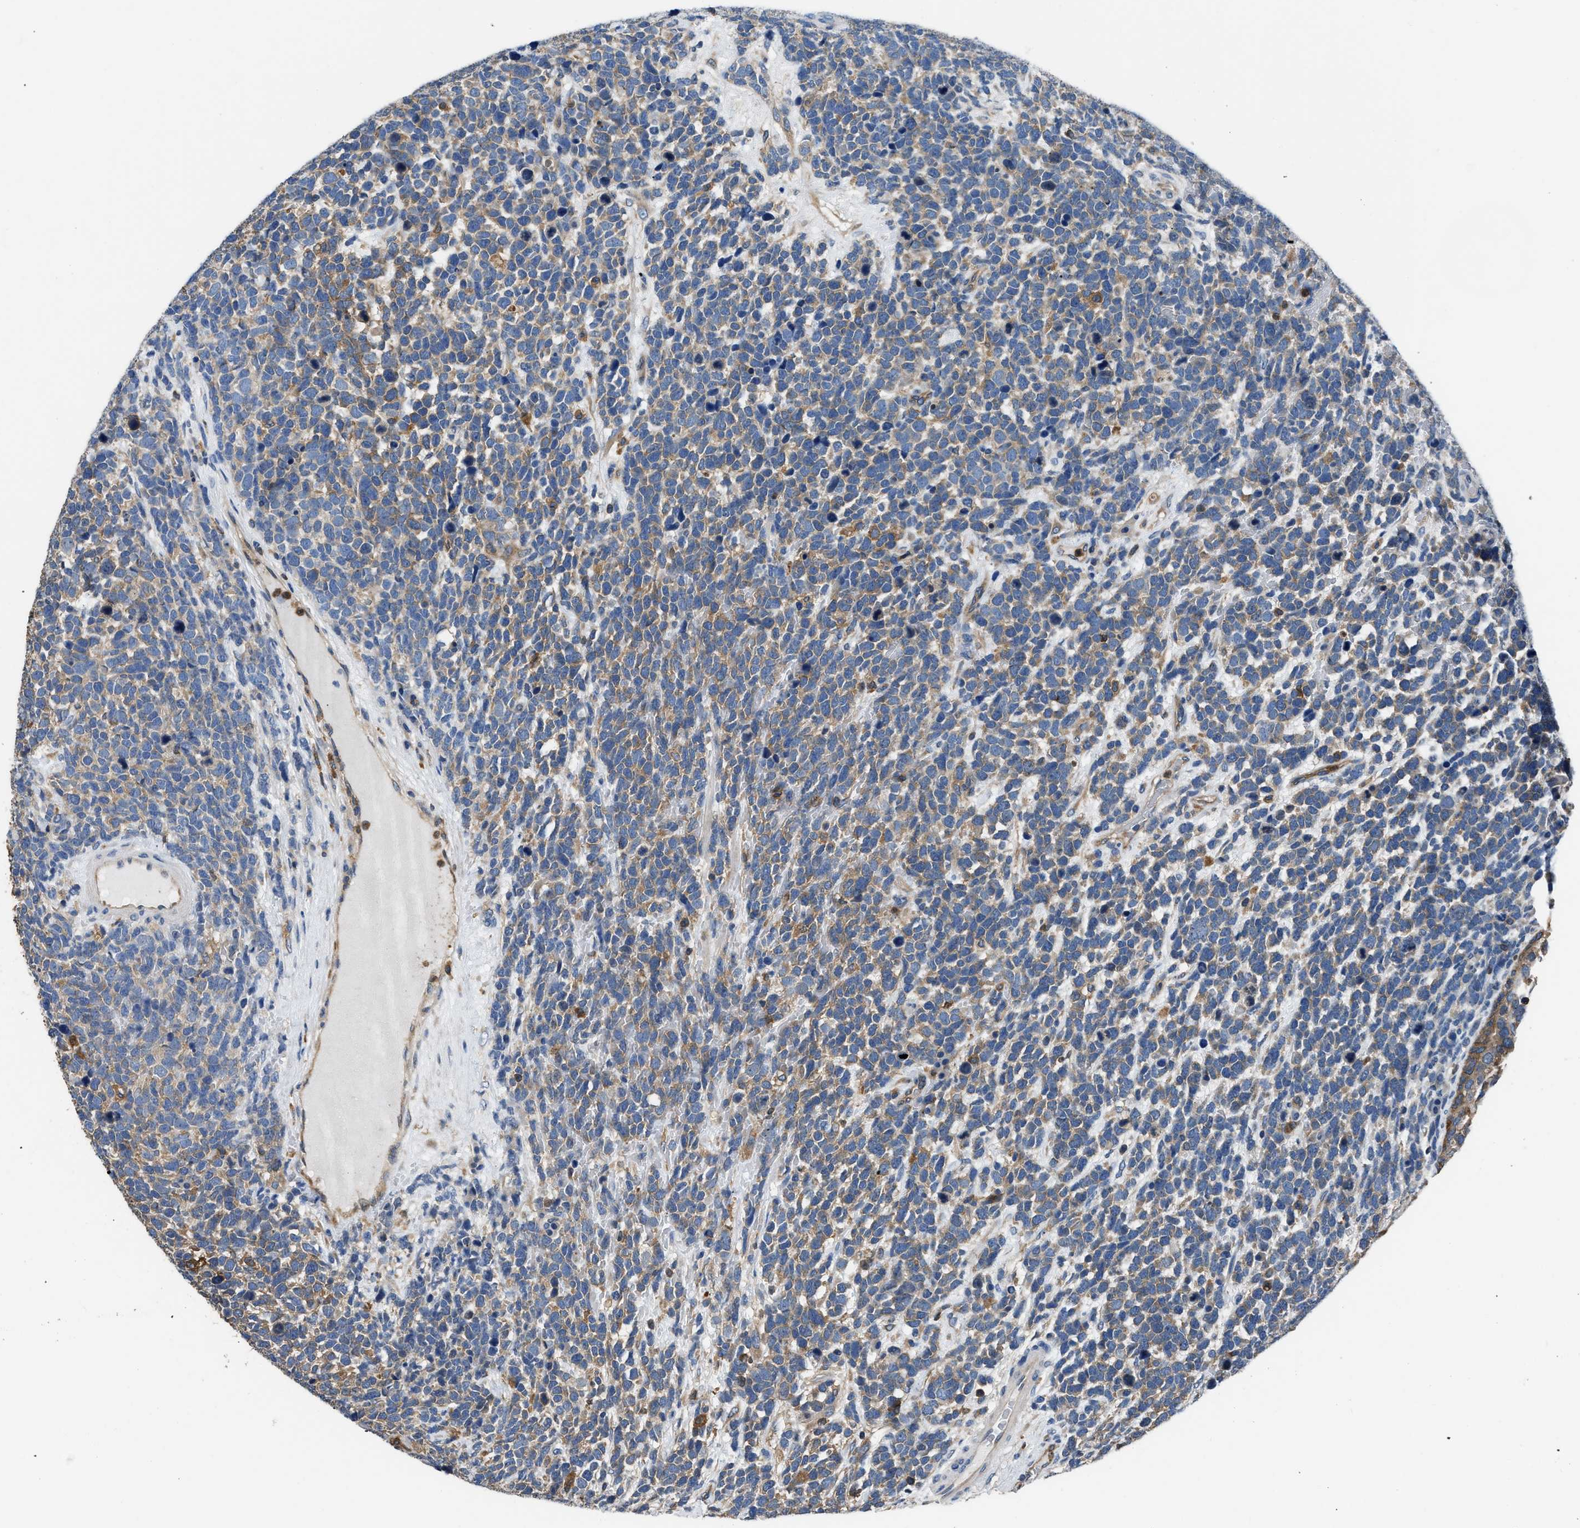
{"staining": {"intensity": "moderate", "quantity": "25%-75%", "location": "cytoplasmic/membranous"}, "tissue": "urothelial cancer", "cell_type": "Tumor cells", "image_type": "cancer", "snomed": [{"axis": "morphology", "description": "Urothelial carcinoma, High grade"}, {"axis": "topography", "description": "Urinary bladder"}], "caption": "IHC micrograph of human urothelial cancer stained for a protein (brown), which displays medium levels of moderate cytoplasmic/membranous staining in approximately 25%-75% of tumor cells.", "gene": "PKM", "patient": {"sex": "female", "age": 82}}